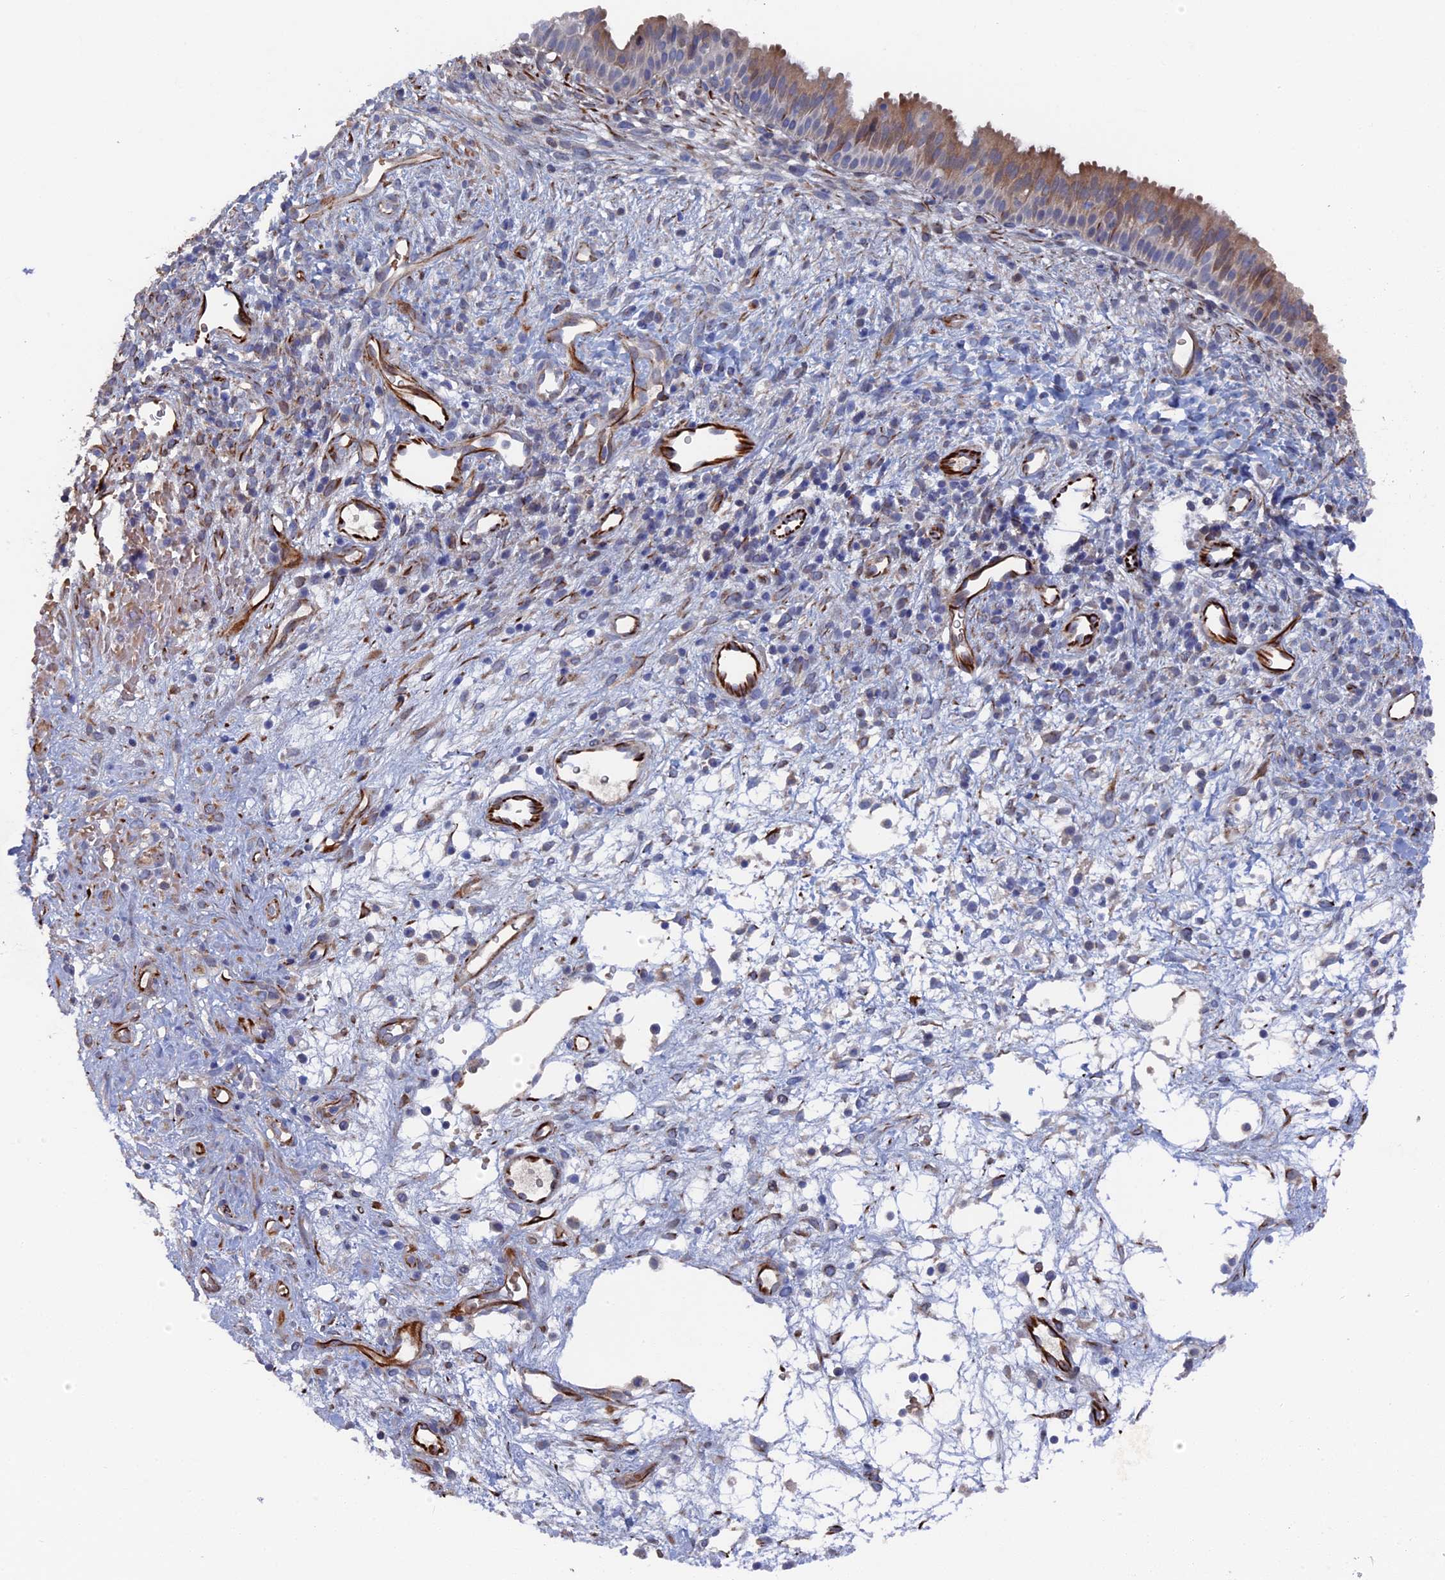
{"staining": {"intensity": "moderate", "quantity": "25%-75%", "location": "cytoplasmic/membranous"}, "tissue": "nasopharynx", "cell_type": "Respiratory epithelial cells", "image_type": "normal", "snomed": [{"axis": "morphology", "description": "Normal tissue, NOS"}, {"axis": "topography", "description": "Nasopharynx"}], "caption": "Immunohistochemistry image of benign human nasopharynx stained for a protein (brown), which shows medium levels of moderate cytoplasmic/membranous expression in approximately 25%-75% of respiratory epithelial cells.", "gene": "SMG9", "patient": {"sex": "male", "age": 22}}